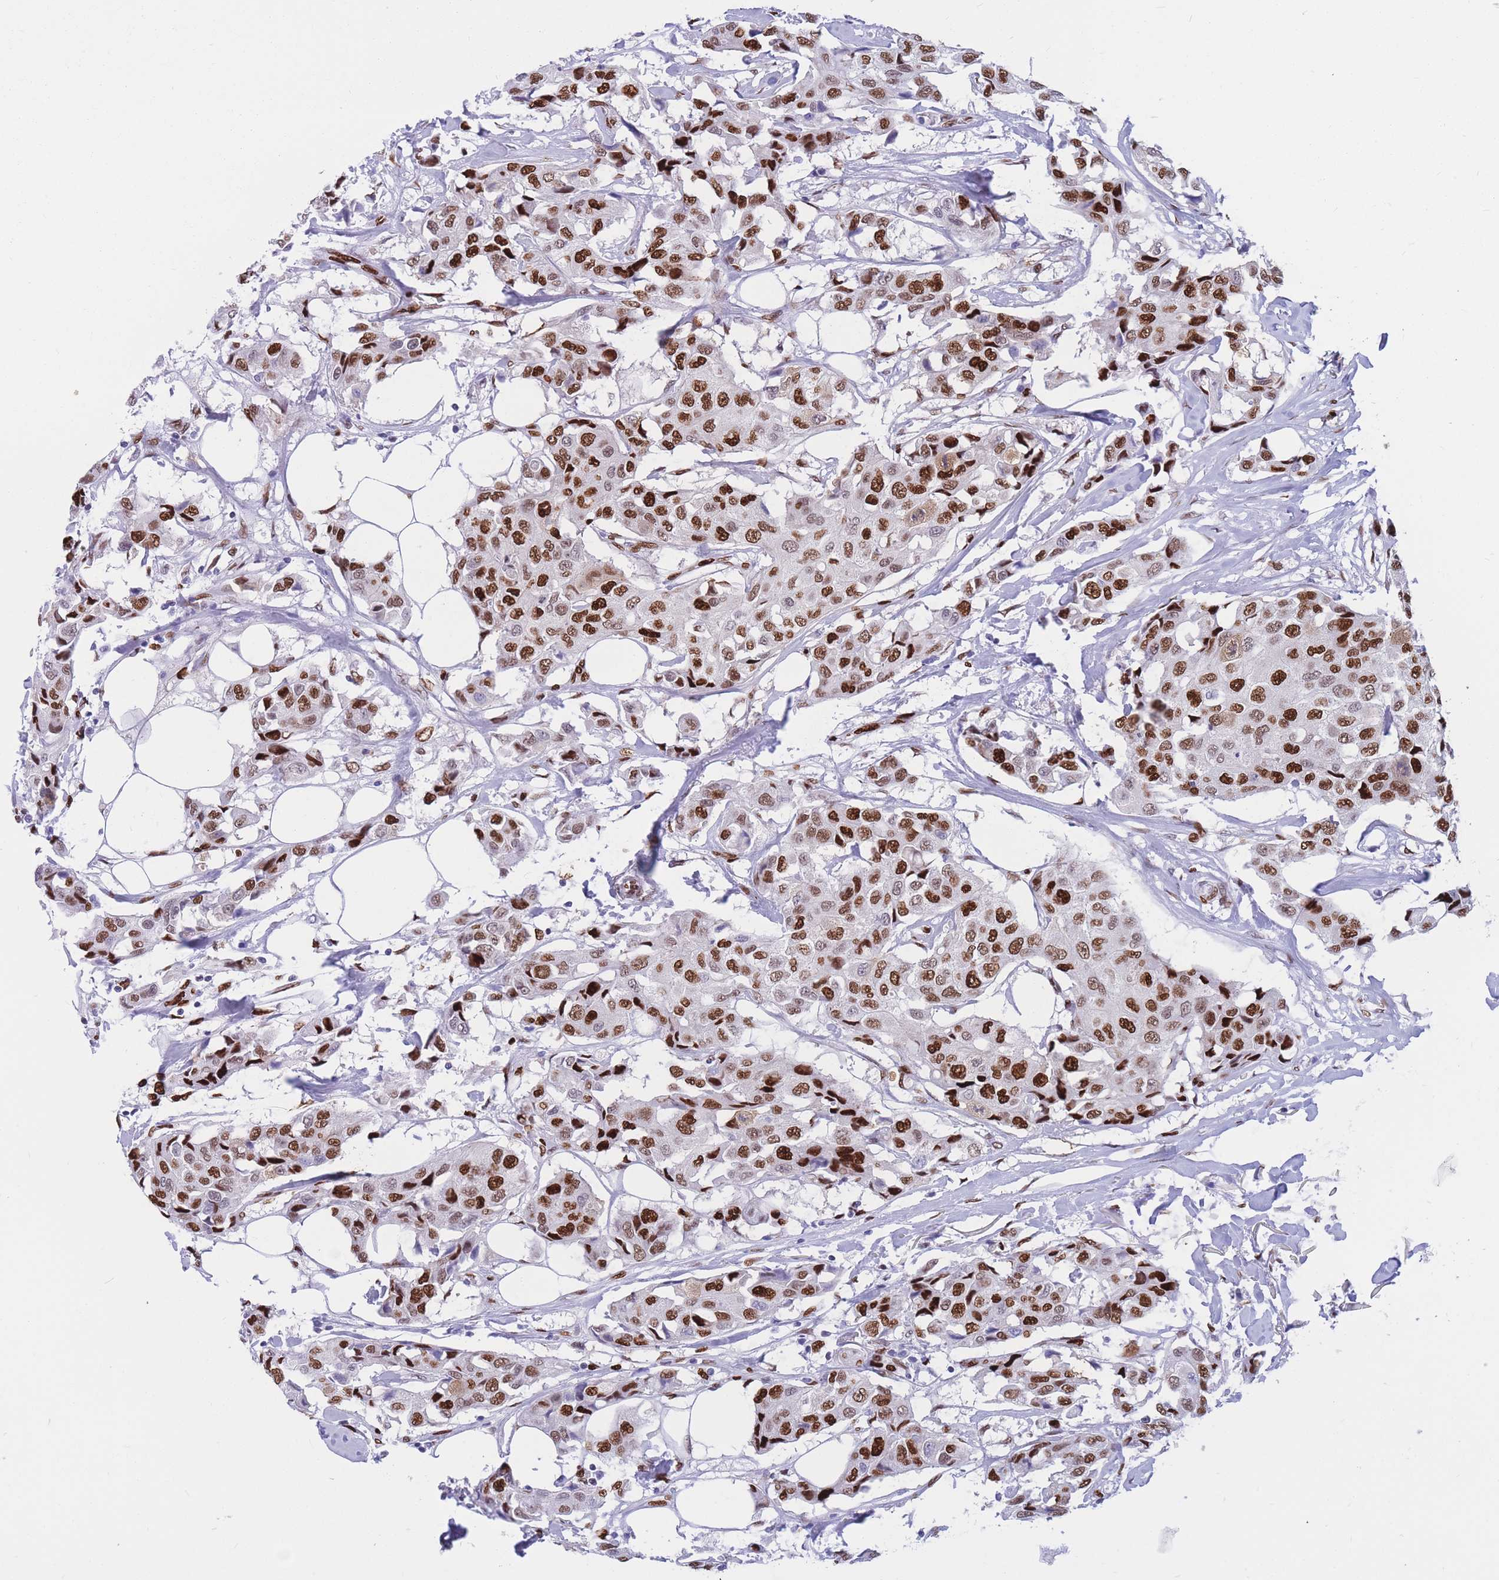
{"staining": {"intensity": "strong", "quantity": ">75%", "location": "nuclear"}, "tissue": "breast cancer", "cell_type": "Tumor cells", "image_type": "cancer", "snomed": [{"axis": "morphology", "description": "Duct carcinoma"}, {"axis": "topography", "description": "Breast"}], "caption": "A brown stain highlights strong nuclear staining of a protein in human breast cancer tumor cells. The protein is stained brown, and the nuclei are stained in blue (DAB (3,3'-diaminobenzidine) IHC with brightfield microscopy, high magnification).", "gene": "NASP", "patient": {"sex": "female", "age": 80}}